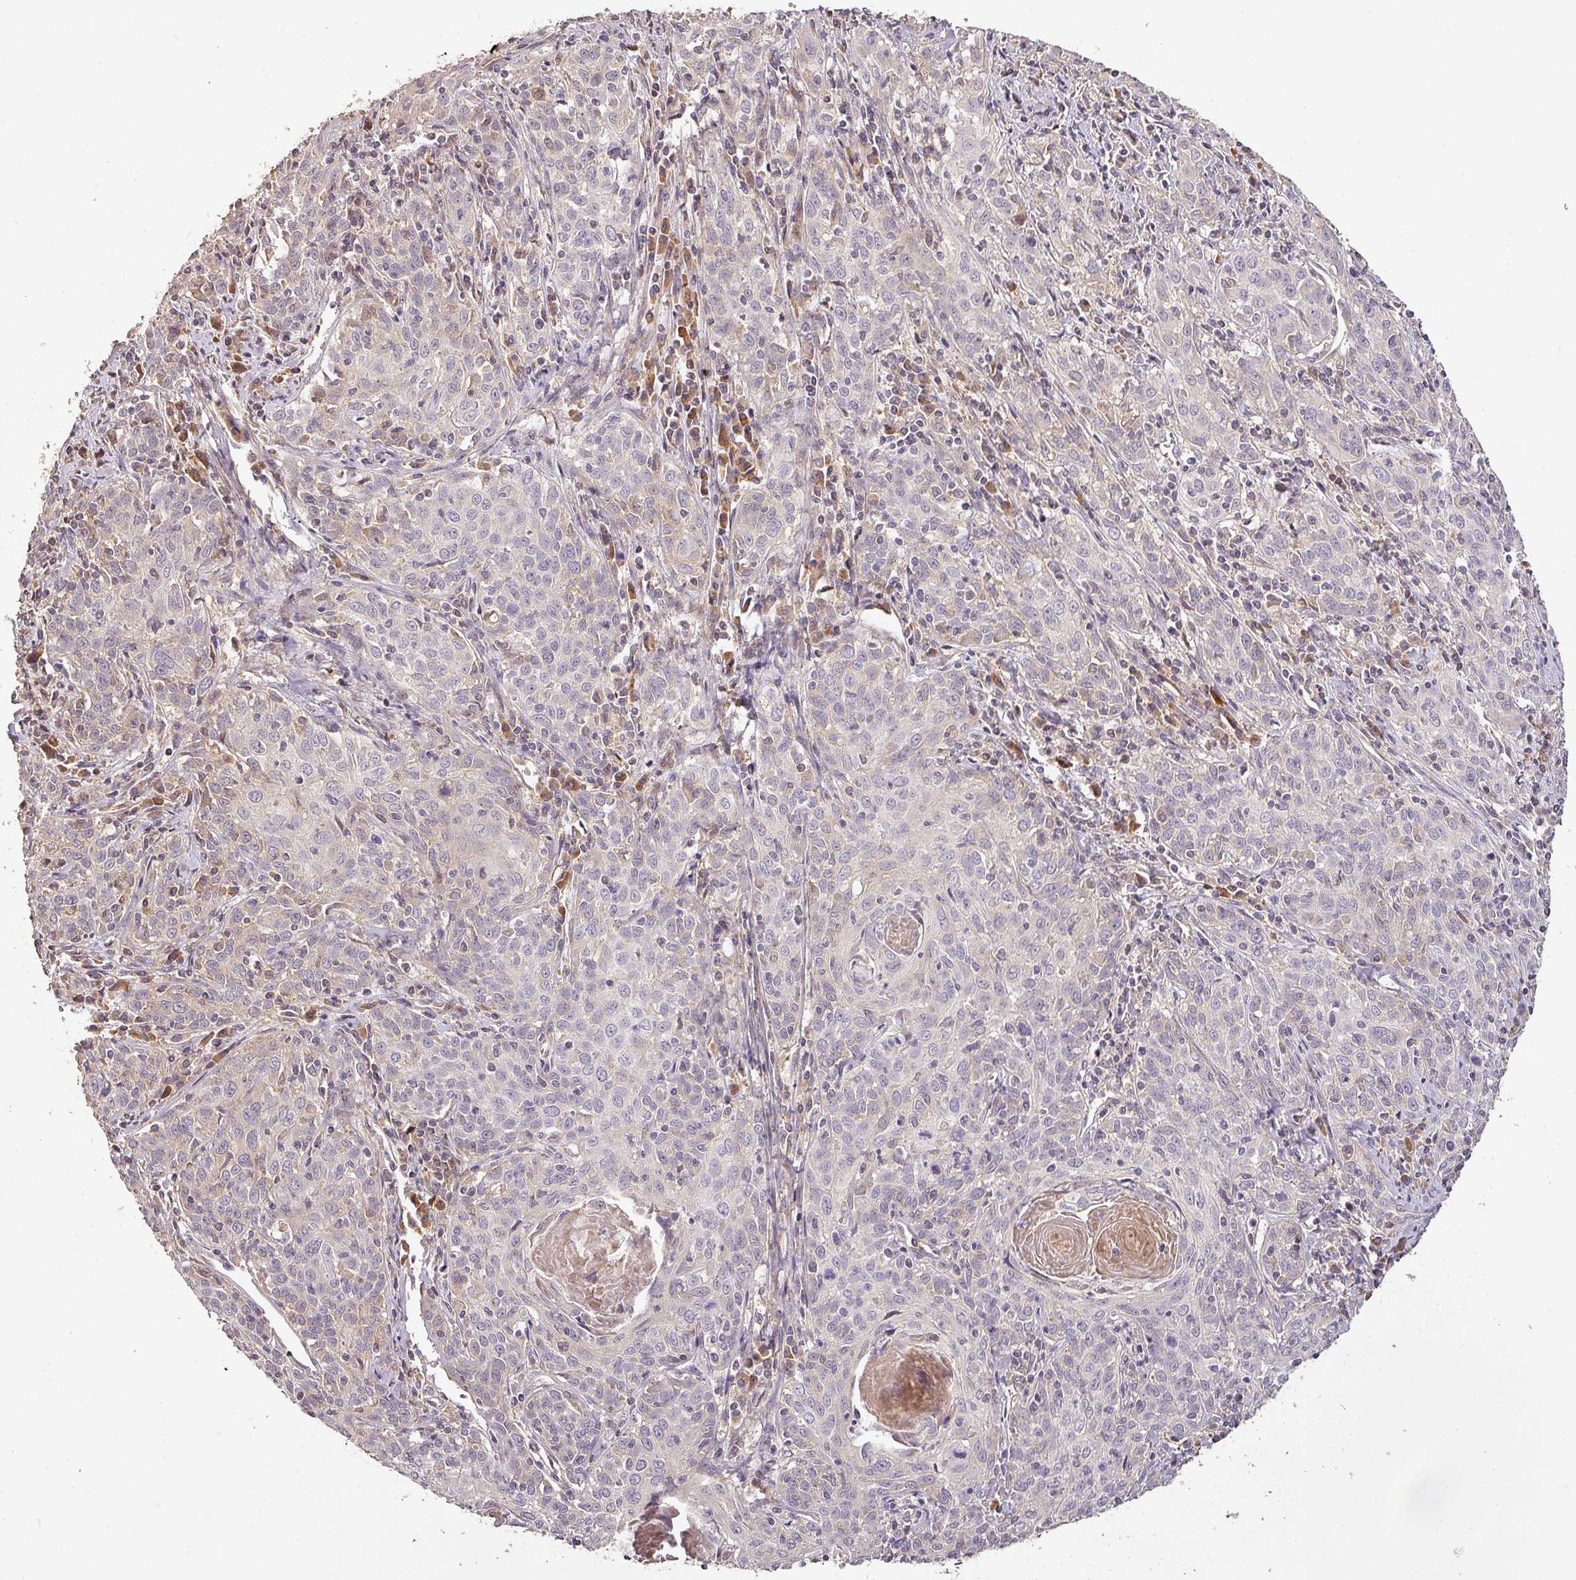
{"staining": {"intensity": "negative", "quantity": "none", "location": "none"}, "tissue": "cervical cancer", "cell_type": "Tumor cells", "image_type": "cancer", "snomed": [{"axis": "morphology", "description": "Squamous cell carcinoma, NOS"}, {"axis": "topography", "description": "Cervix"}], "caption": "A high-resolution photomicrograph shows IHC staining of cervical squamous cell carcinoma, which reveals no significant positivity in tumor cells.", "gene": "BPIFB3", "patient": {"sex": "female", "age": 57}}